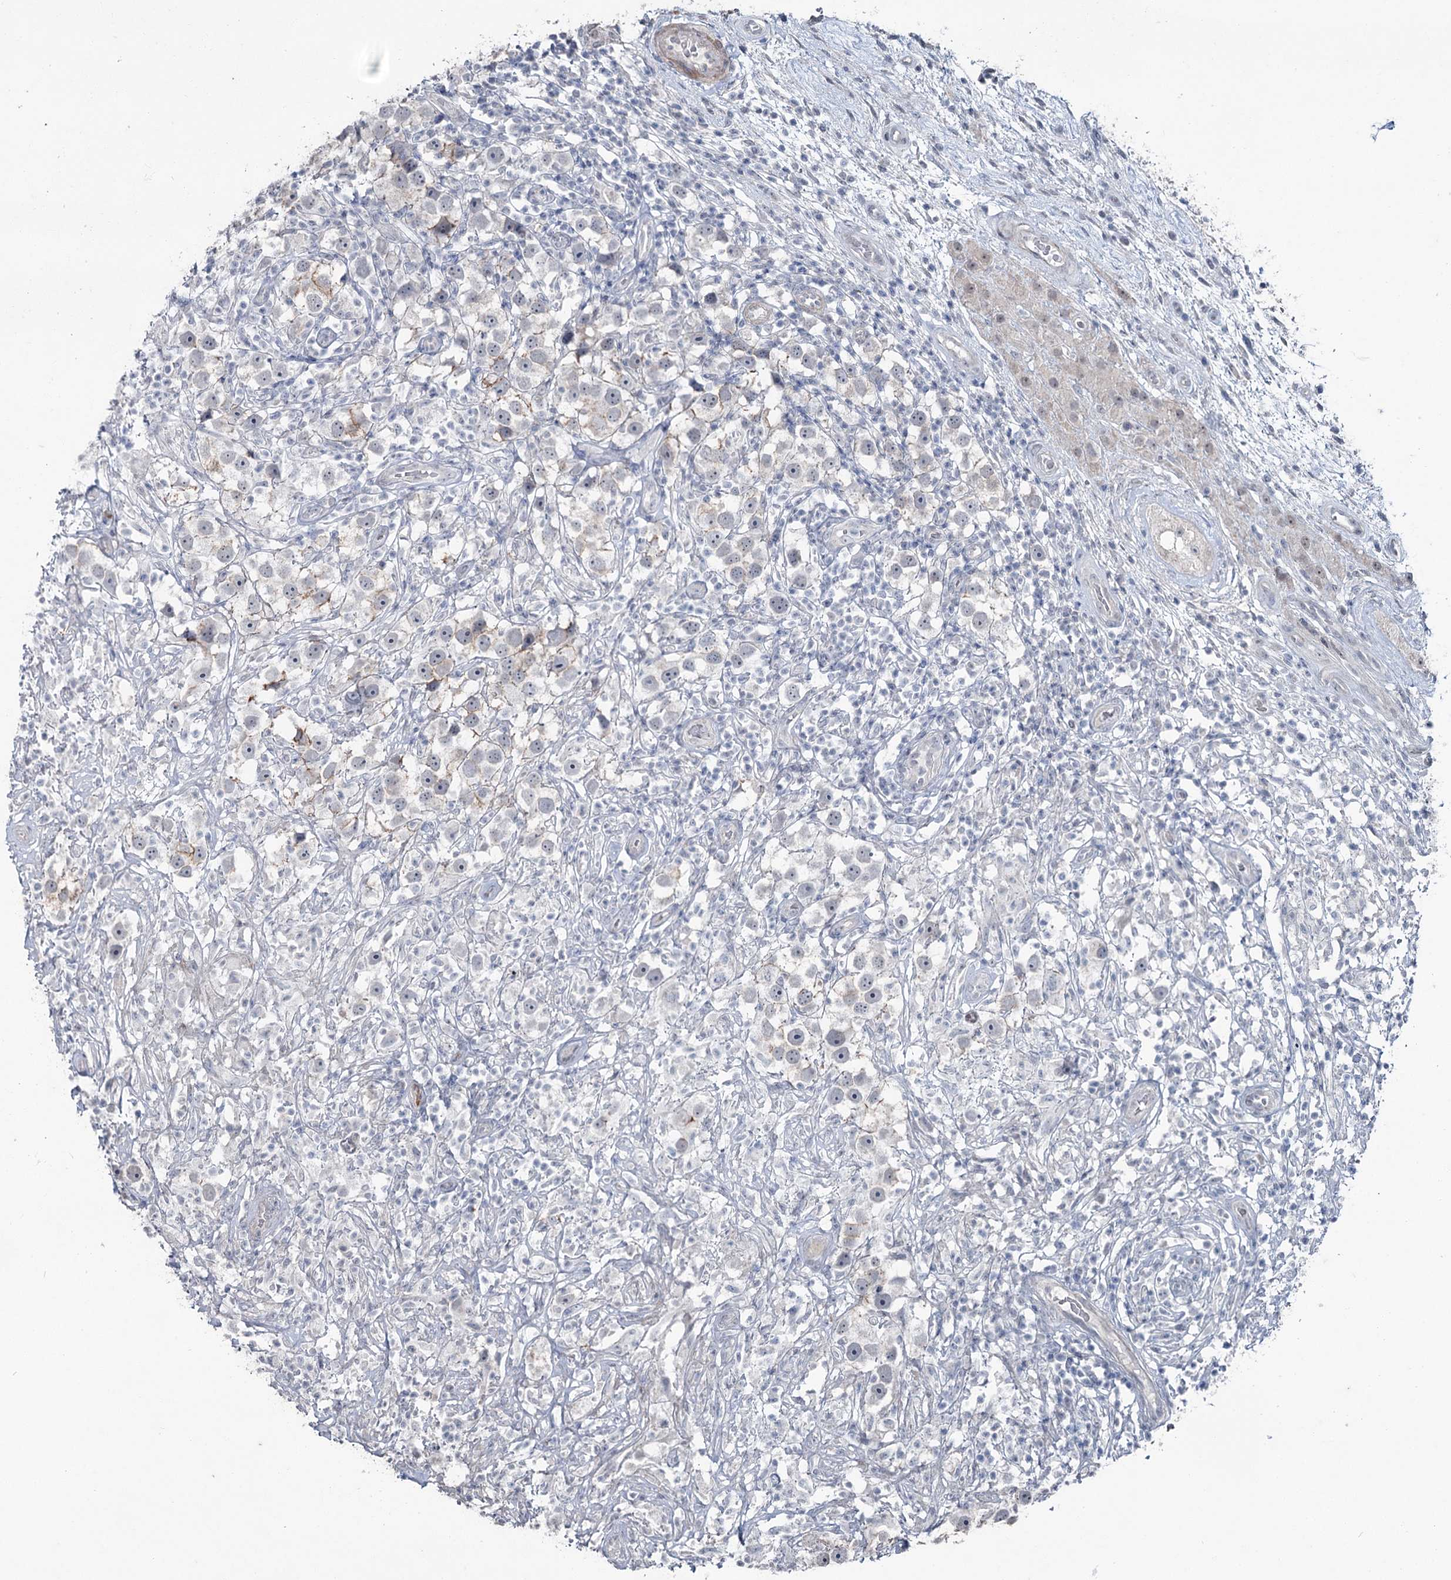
{"staining": {"intensity": "negative", "quantity": "none", "location": "none"}, "tissue": "testis cancer", "cell_type": "Tumor cells", "image_type": "cancer", "snomed": [{"axis": "morphology", "description": "Seminoma, NOS"}, {"axis": "topography", "description": "Testis"}], "caption": "Seminoma (testis) stained for a protein using immunohistochemistry exhibits no staining tumor cells.", "gene": "FAM120B", "patient": {"sex": "male", "age": 49}}